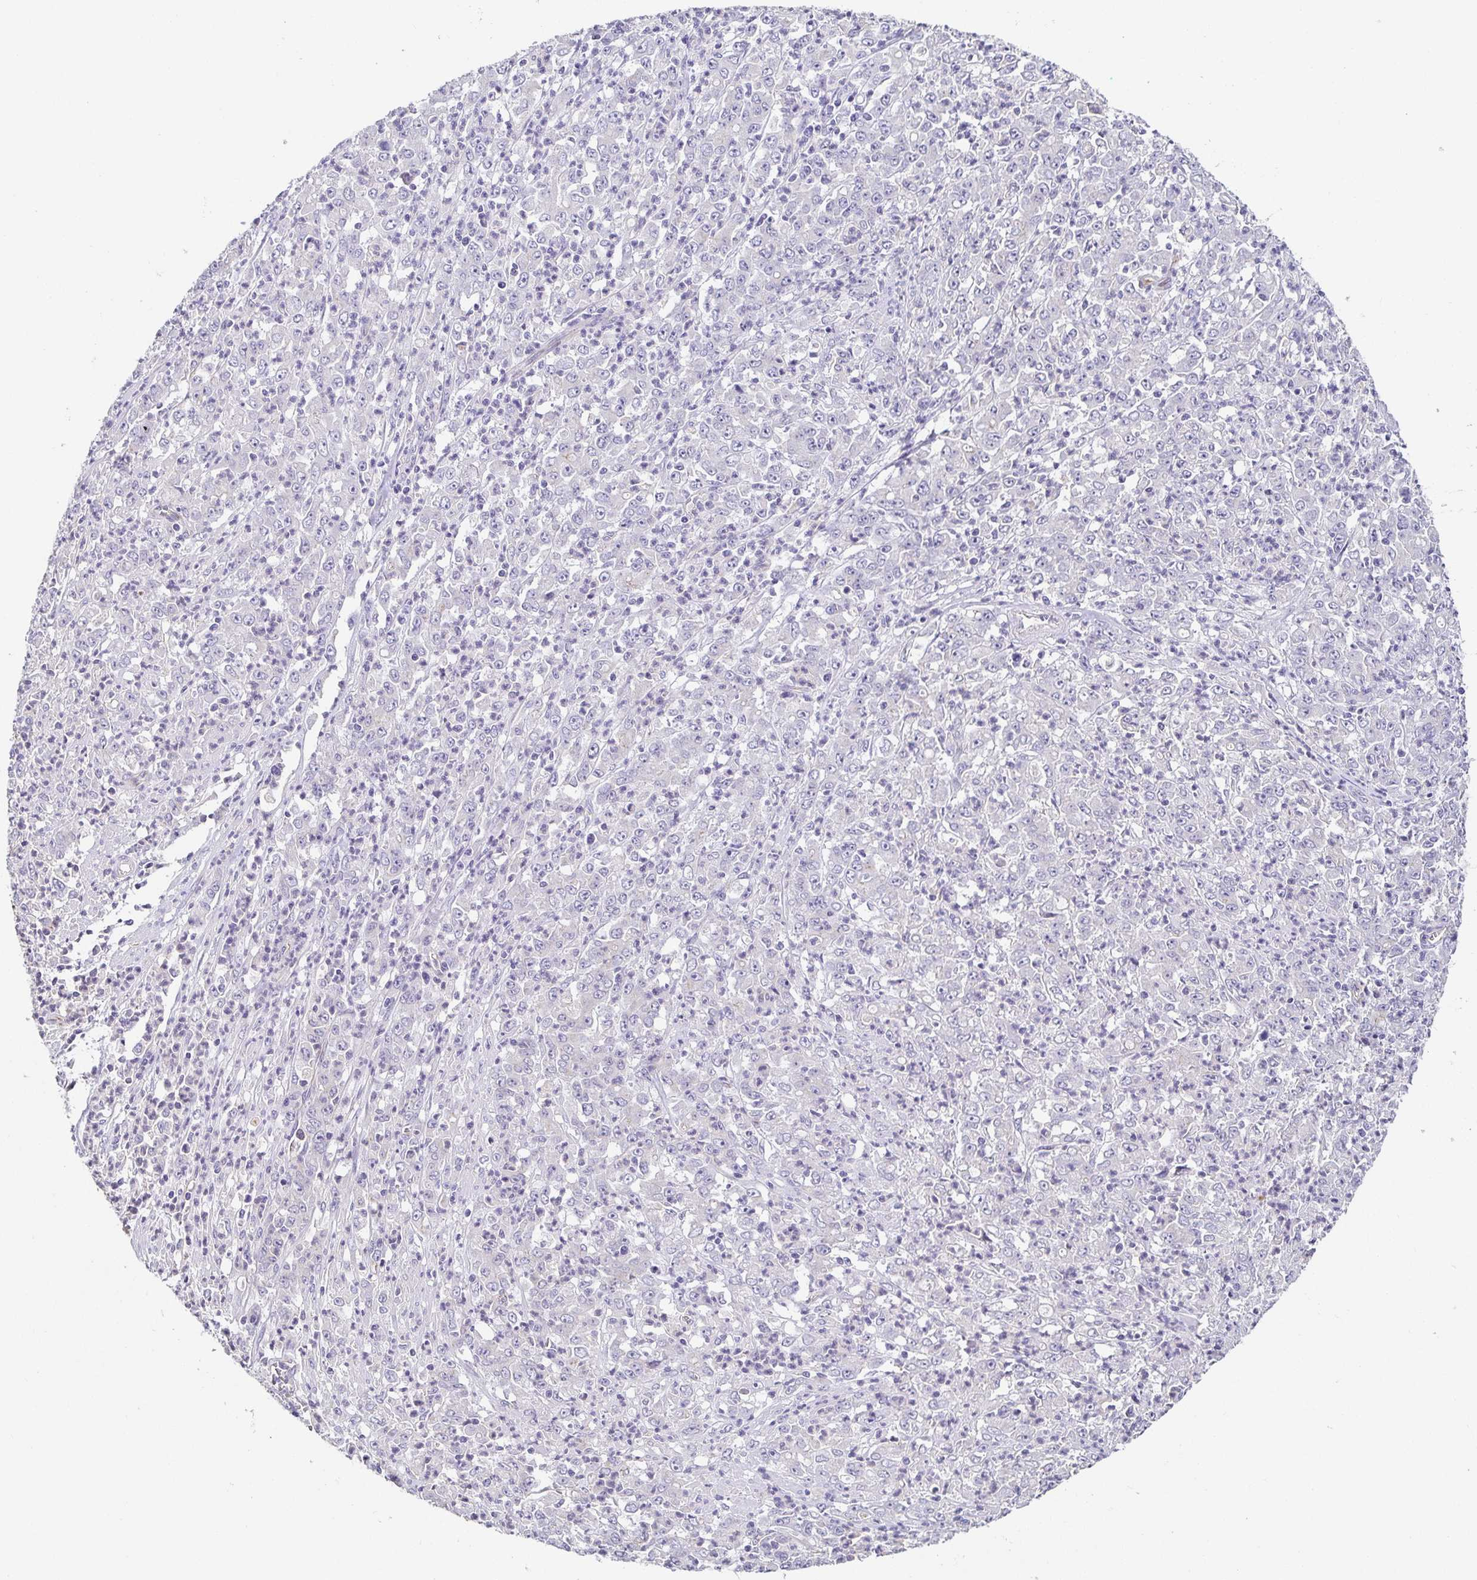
{"staining": {"intensity": "negative", "quantity": "none", "location": "none"}, "tissue": "stomach cancer", "cell_type": "Tumor cells", "image_type": "cancer", "snomed": [{"axis": "morphology", "description": "Adenocarcinoma, NOS"}, {"axis": "topography", "description": "Stomach, lower"}], "caption": "A histopathology image of human stomach cancer is negative for staining in tumor cells.", "gene": "PIWIL3", "patient": {"sex": "female", "age": 71}}